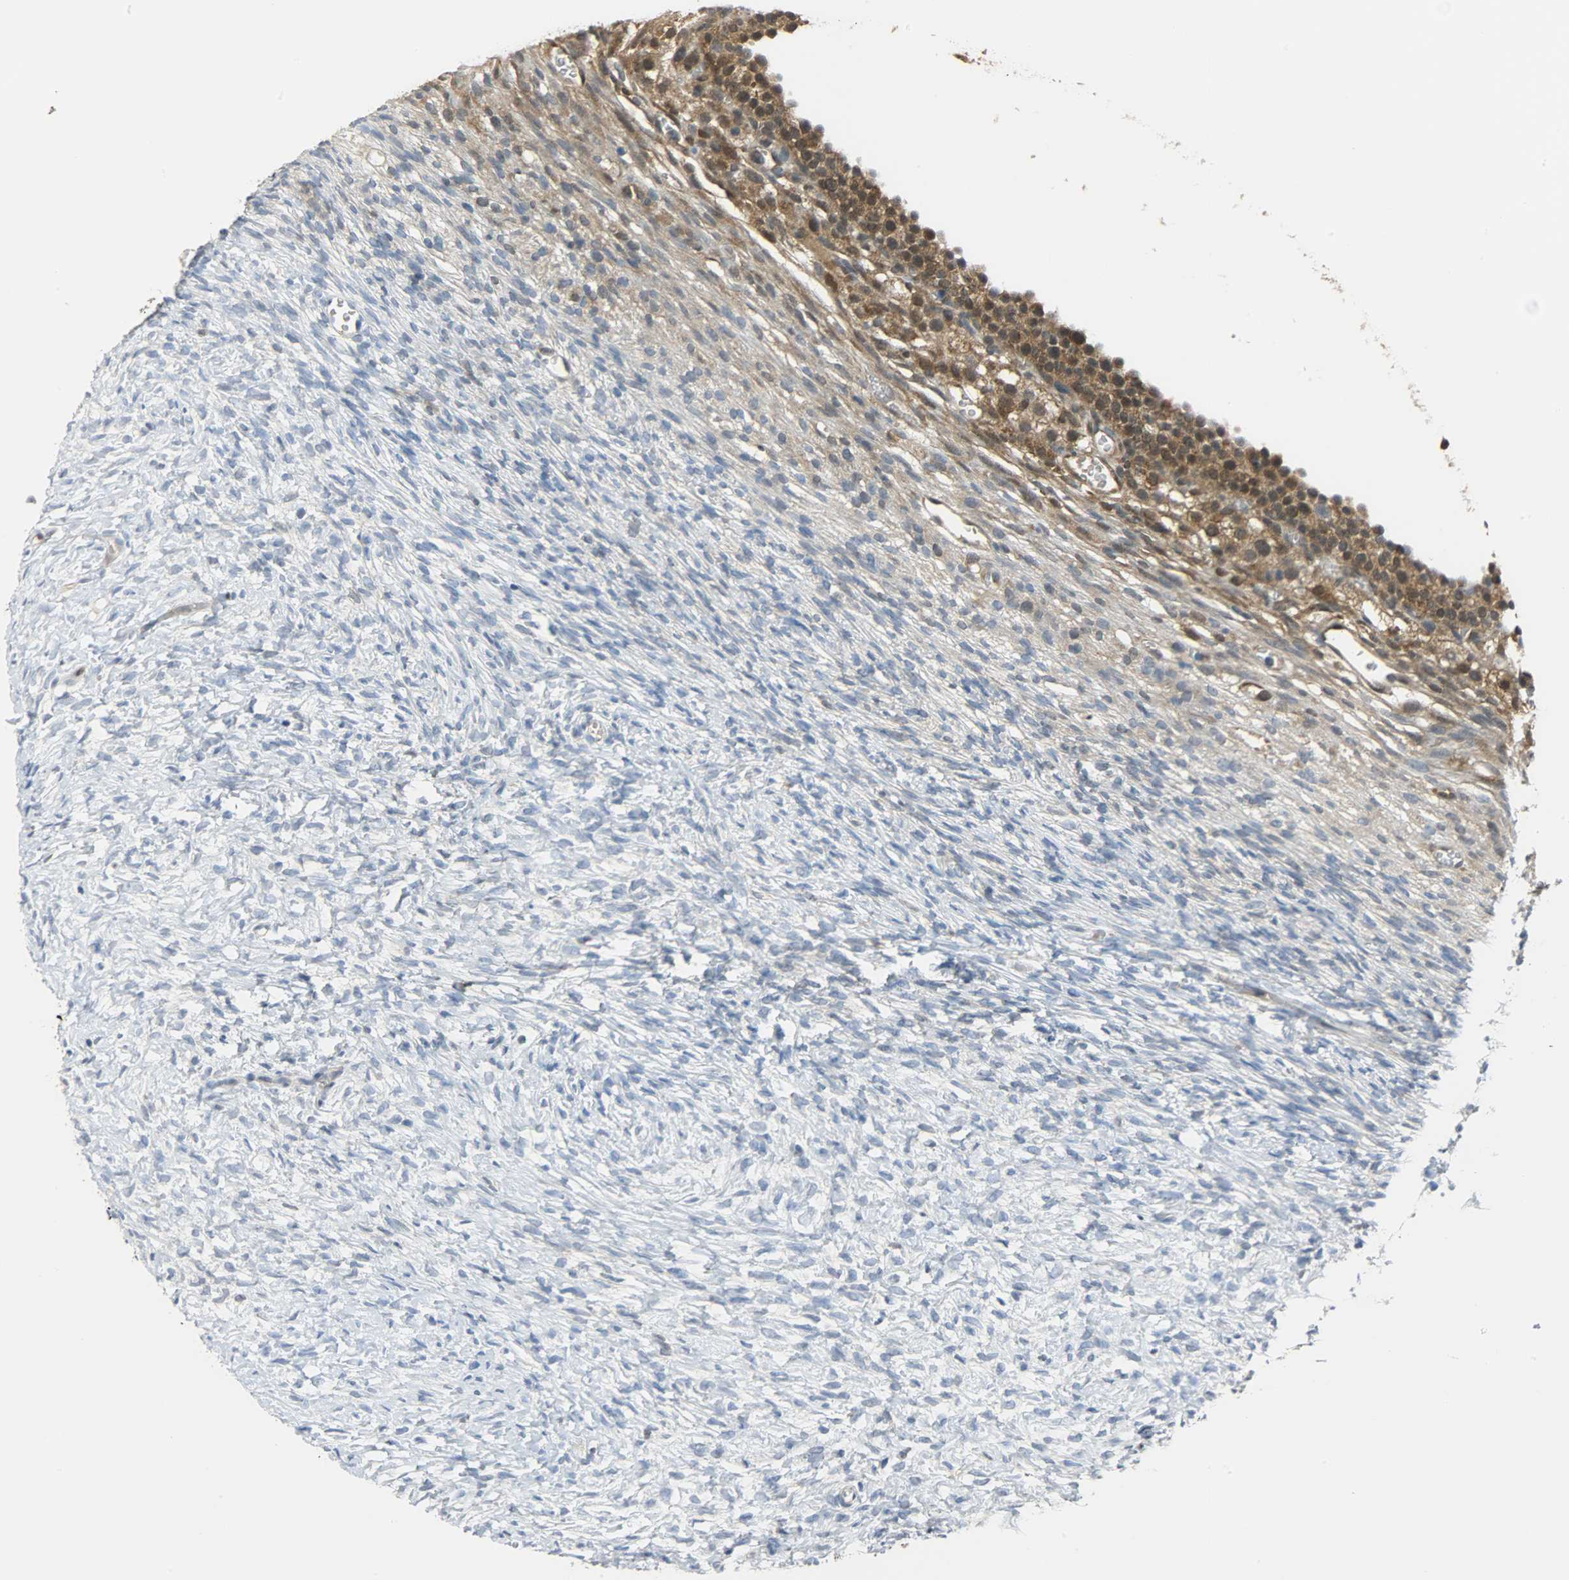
{"staining": {"intensity": "moderate", "quantity": "25%-75%", "location": "cytoplasmic/membranous"}, "tissue": "ovary", "cell_type": "Ovarian stroma cells", "image_type": "normal", "snomed": [{"axis": "morphology", "description": "Normal tissue, NOS"}, {"axis": "topography", "description": "Ovary"}], "caption": "DAB immunohistochemical staining of benign ovary displays moderate cytoplasmic/membranous protein positivity in approximately 25%-75% of ovarian stroma cells.", "gene": "EIF4EBP1", "patient": {"sex": "female", "age": 35}}